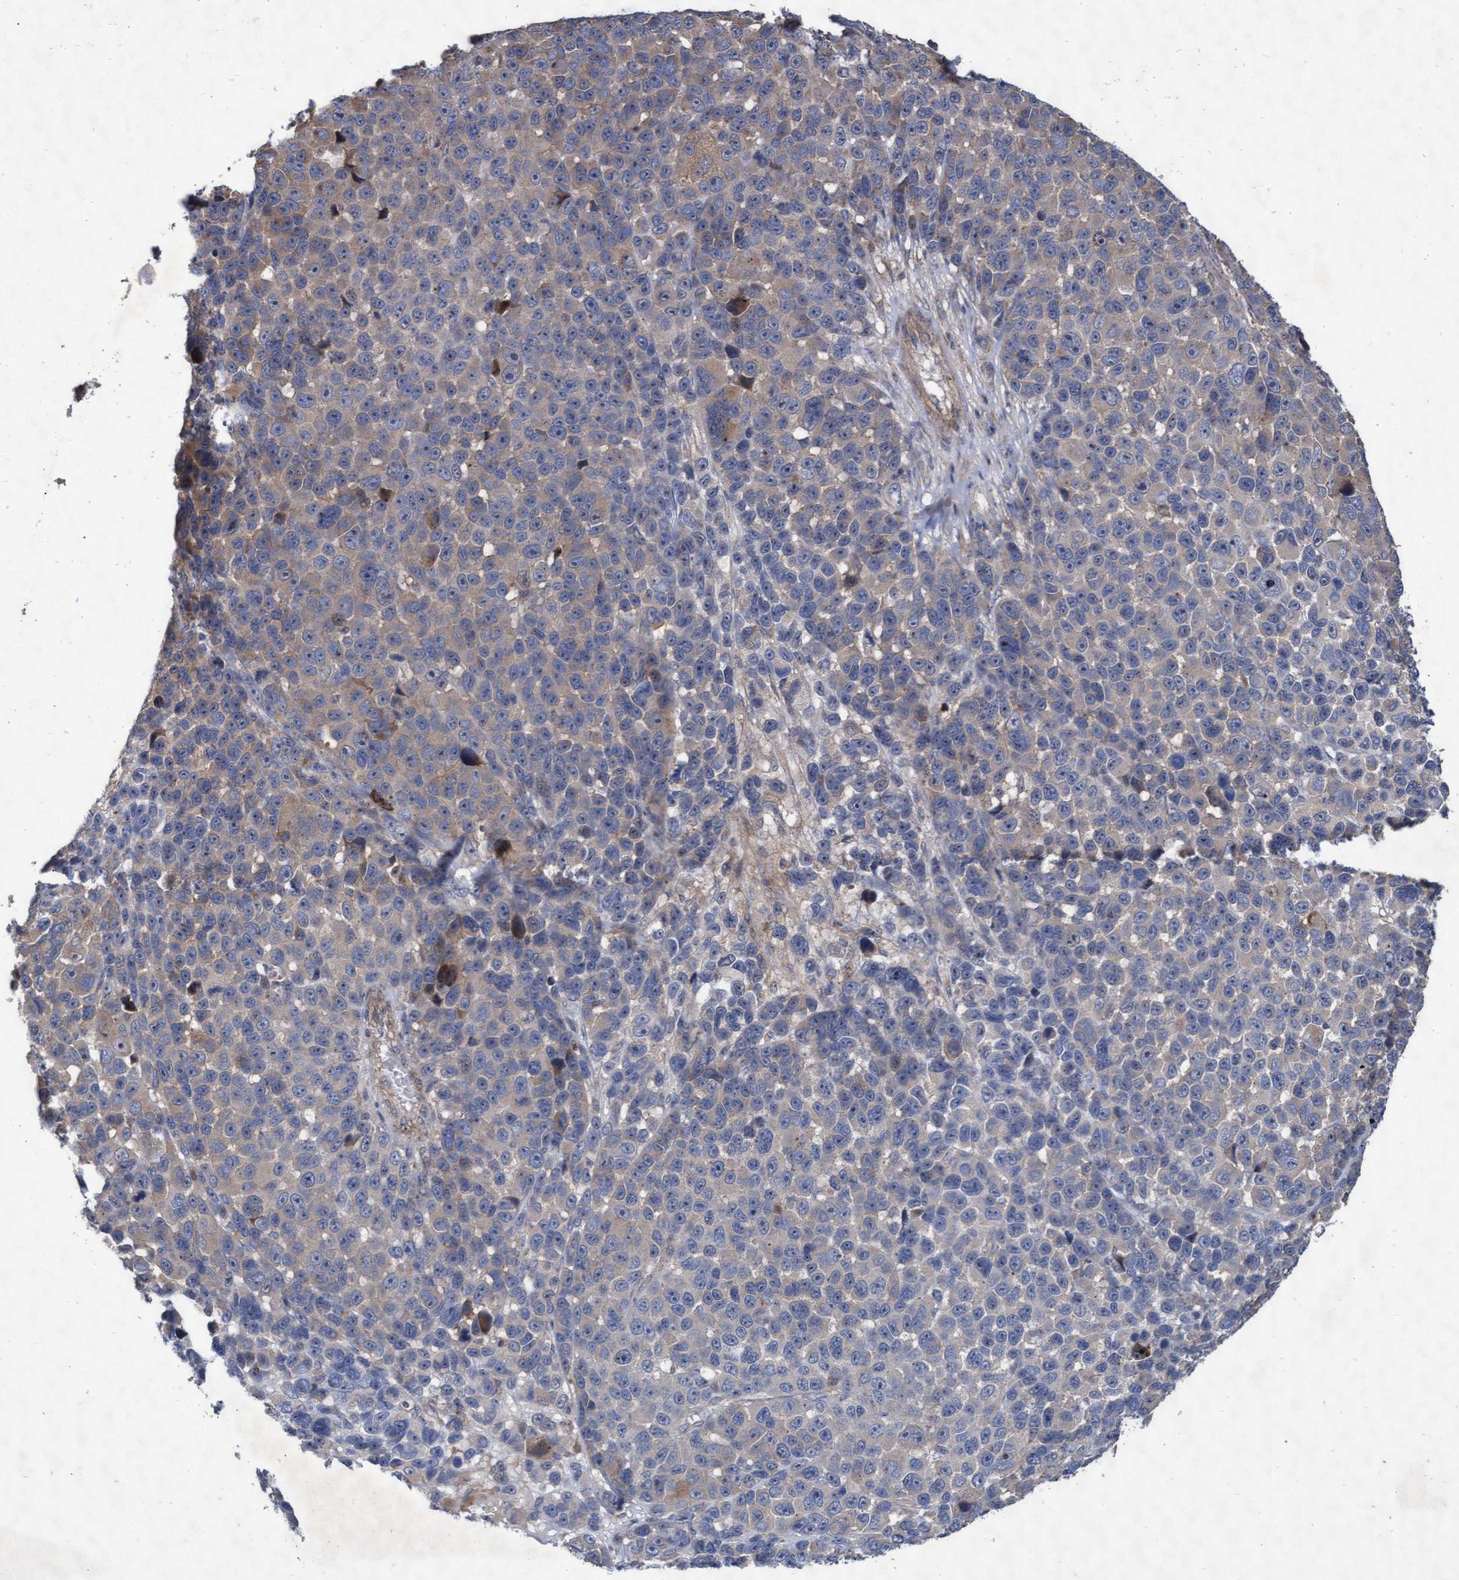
{"staining": {"intensity": "weak", "quantity": "<25%", "location": "cytoplasmic/membranous"}, "tissue": "melanoma", "cell_type": "Tumor cells", "image_type": "cancer", "snomed": [{"axis": "morphology", "description": "Malignant melanoma, NOS"}, {"axis": "topography", "description": "Skin"}], "caption": "Malignant melanoma stained for a protein using immunohistochemistry demonstrates no positivity tumor cells.", "gene": "ABCF2", "patient": {"sex": "male", "age": 53}}